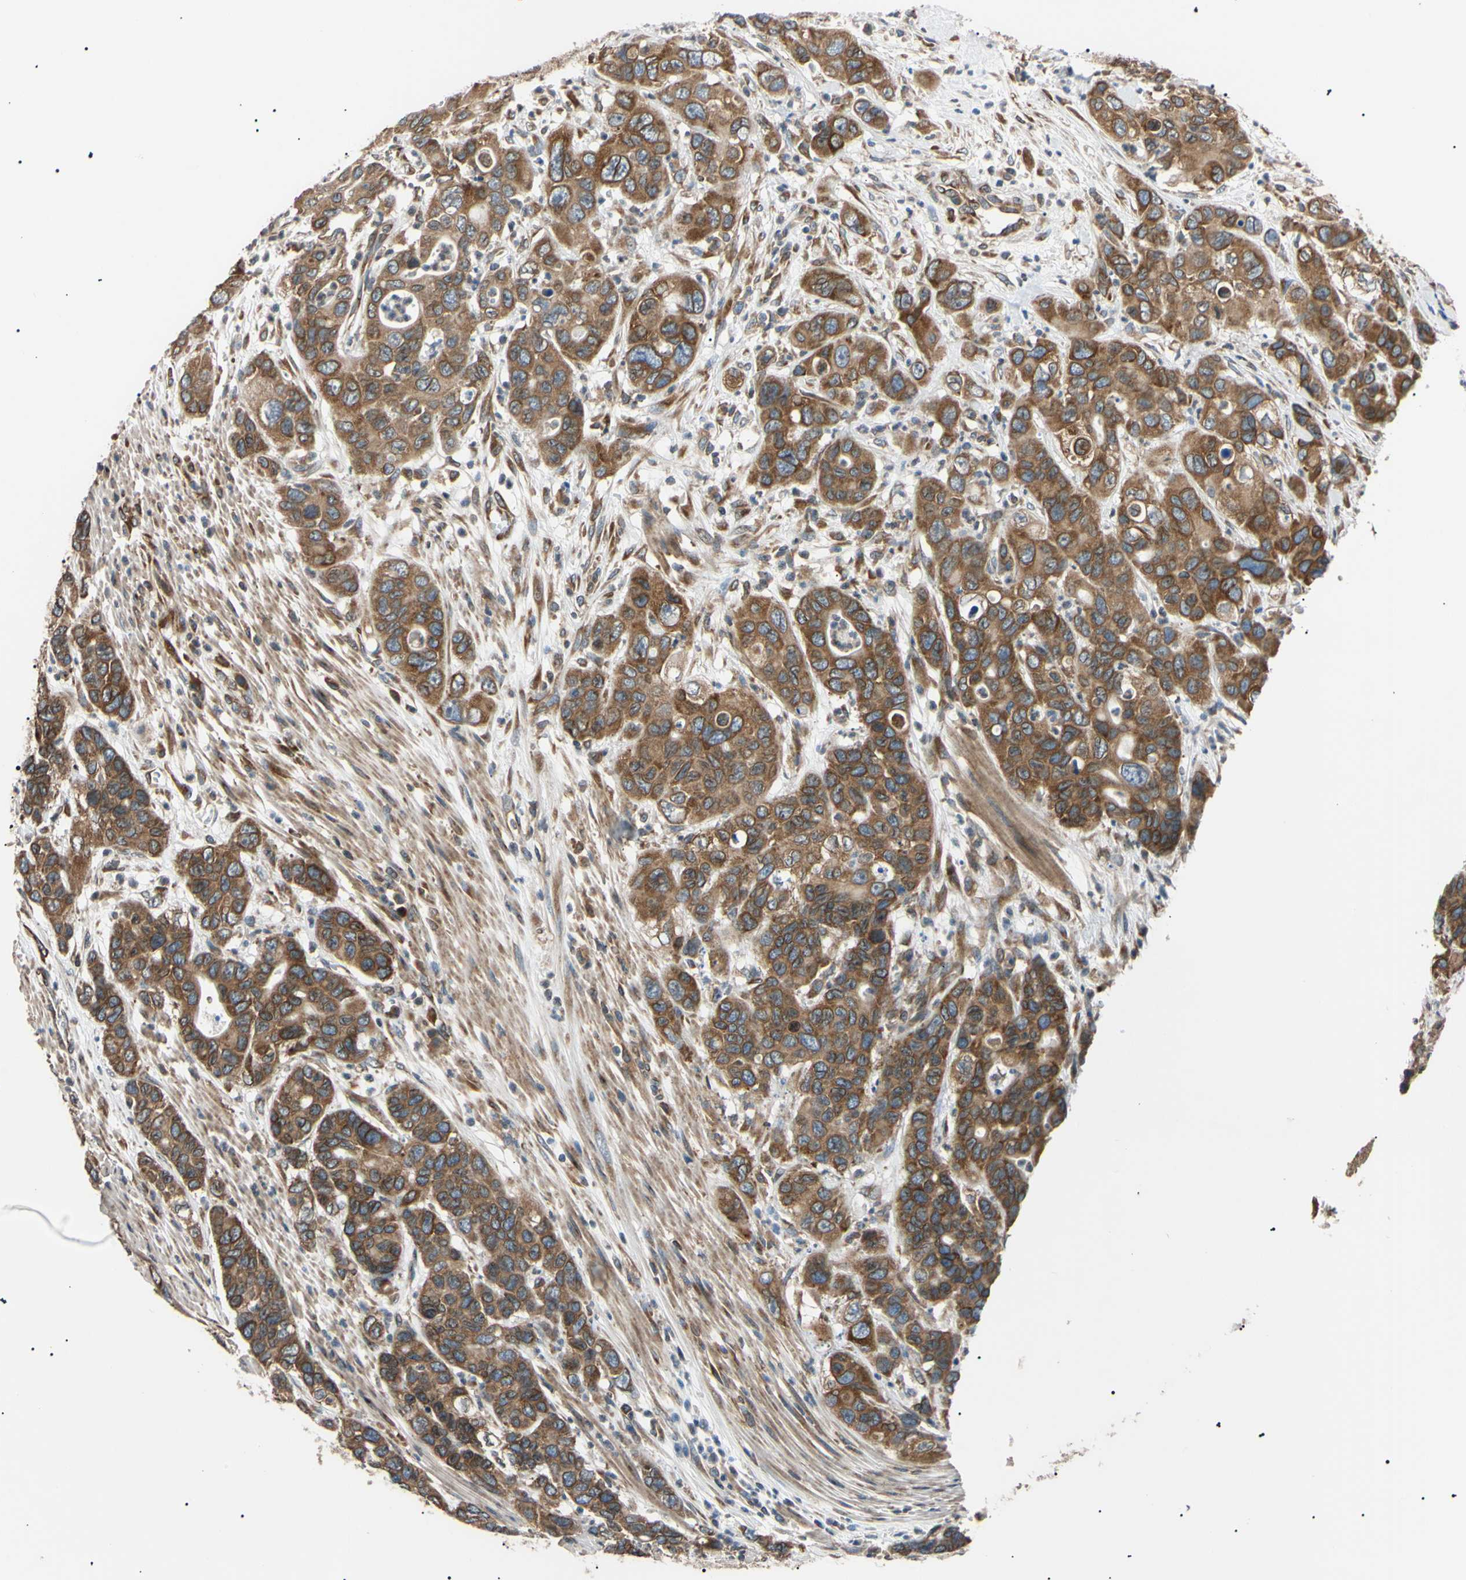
{"staining": {"intensity": "strong", "quantity": ">75%", "location": "cytoplasmic/membranous"}, "tissue": "pancreatic cancer", "cell_type": "Tumor cells", "image_type": "cancer", "snomed": [{"axis": "morphology", "description": "Adenocarcinoma, NOS"}, {"axis": "topography", "description": "Pancreas"}], "caption": "Immunohistochemistry (DAB) staining of adenocarcinoma (pancreatic) displays strong cytoplasmic/membranous protein positivity in about >75% of tumor cells. The protein is stained brown, and the nuclei are stained in blue (DAB (3,3'-diaminobenzidine) IHC with brightfield microscopy, high magnification).", "gene": "VAPA", "patient": {"sex": "female", "age": 71}}